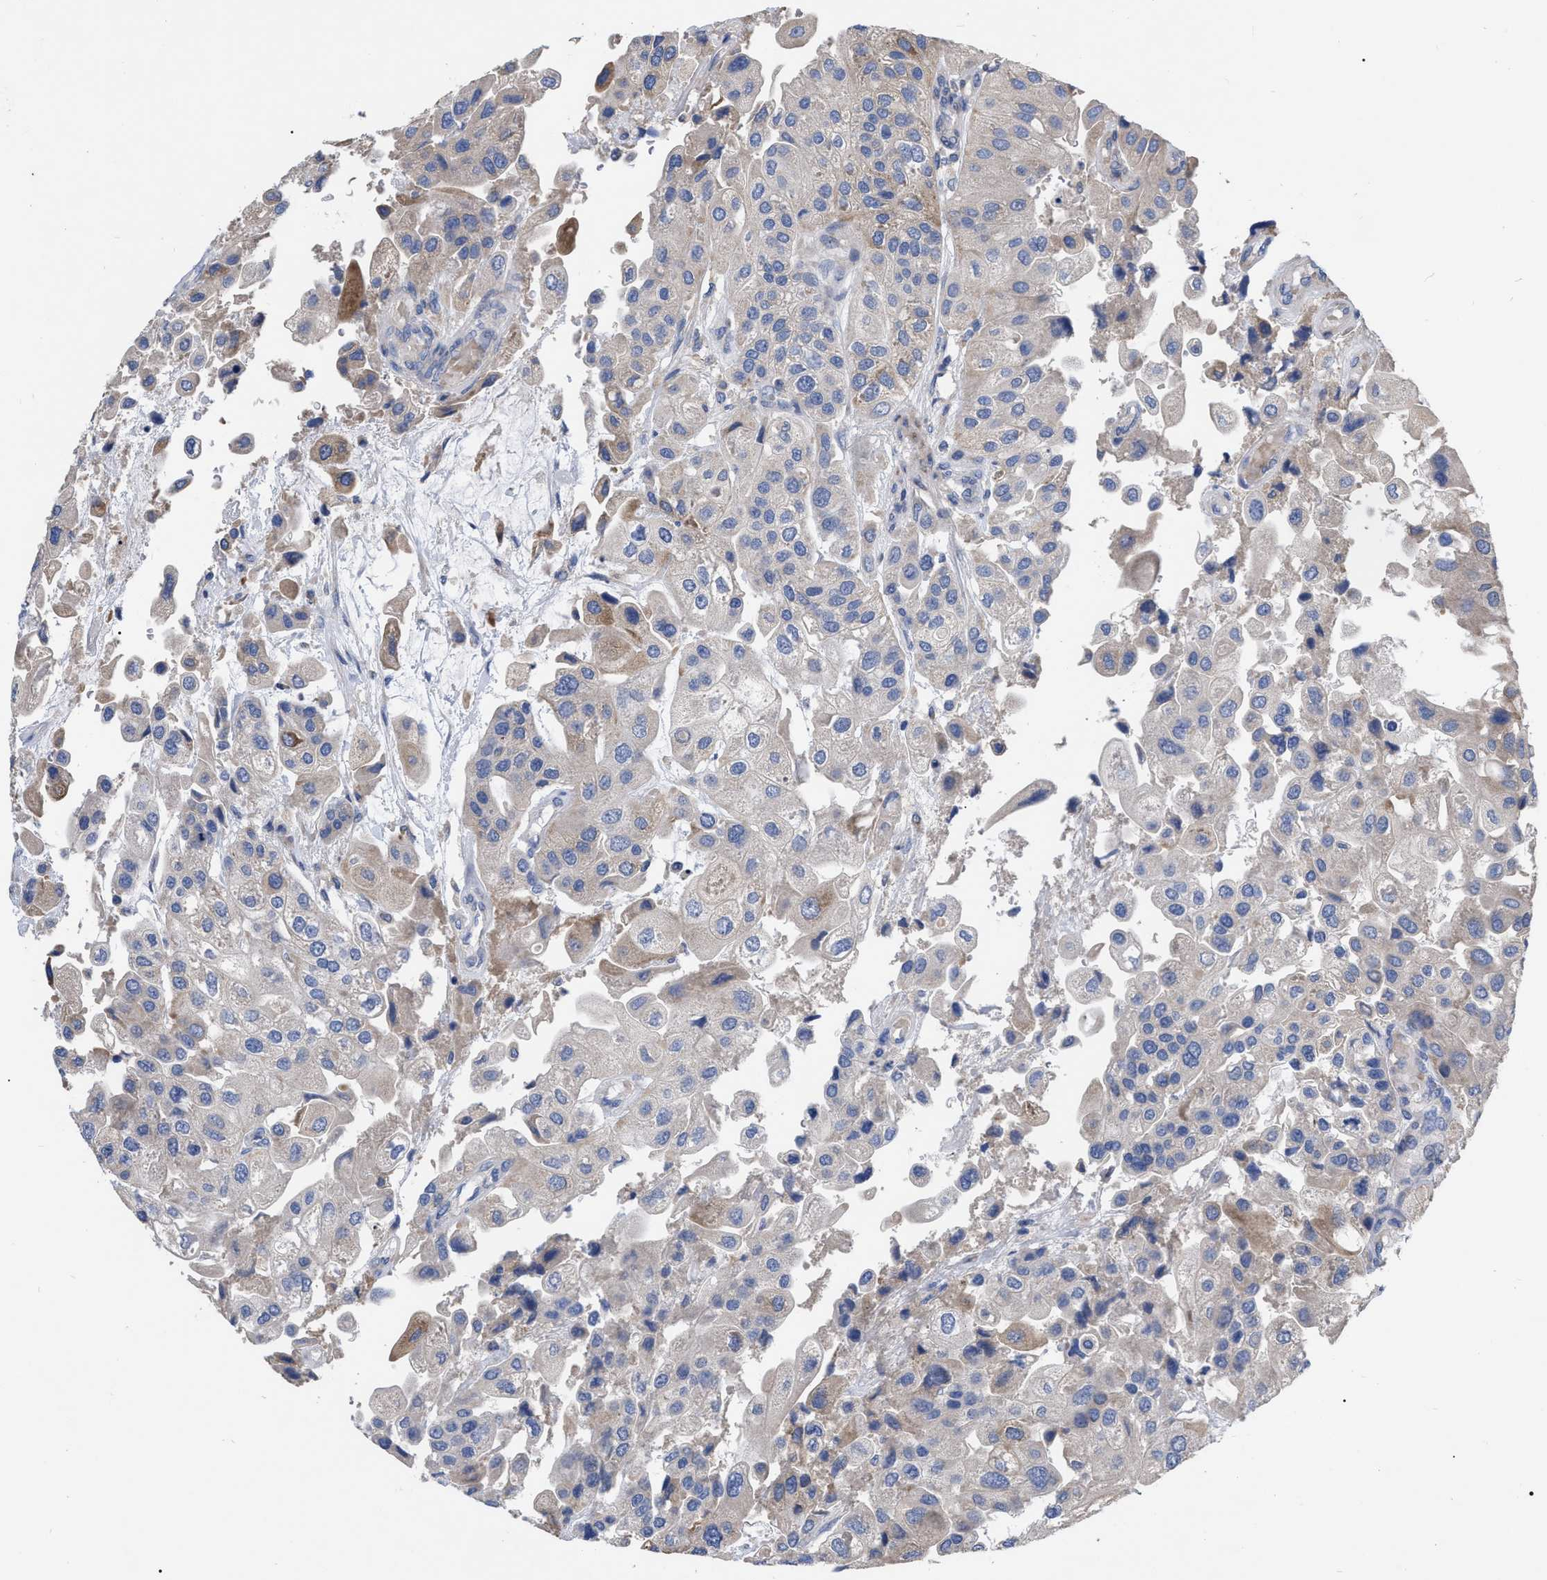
{"staining": {"intensity": "weak", "quantity": "<25%", "location": "cytoplasmic/membranous"}, "tissue": "urothelial cancer", "cell_type": "Tumor cells", "image_type": "cancer", "snomed": [{"axis": "morphology", "description": "Urothelial carcinoma, High grade"}, {"axis": "topography", "description": "Urinary bladder"}], "caption": "Immunohistochemistry image of urothelial cancer stained for a protein (brown), which displays no positivity in tumor cells.", "gene": "MLST8", "patient": {"sex": "female", "age": 64}}